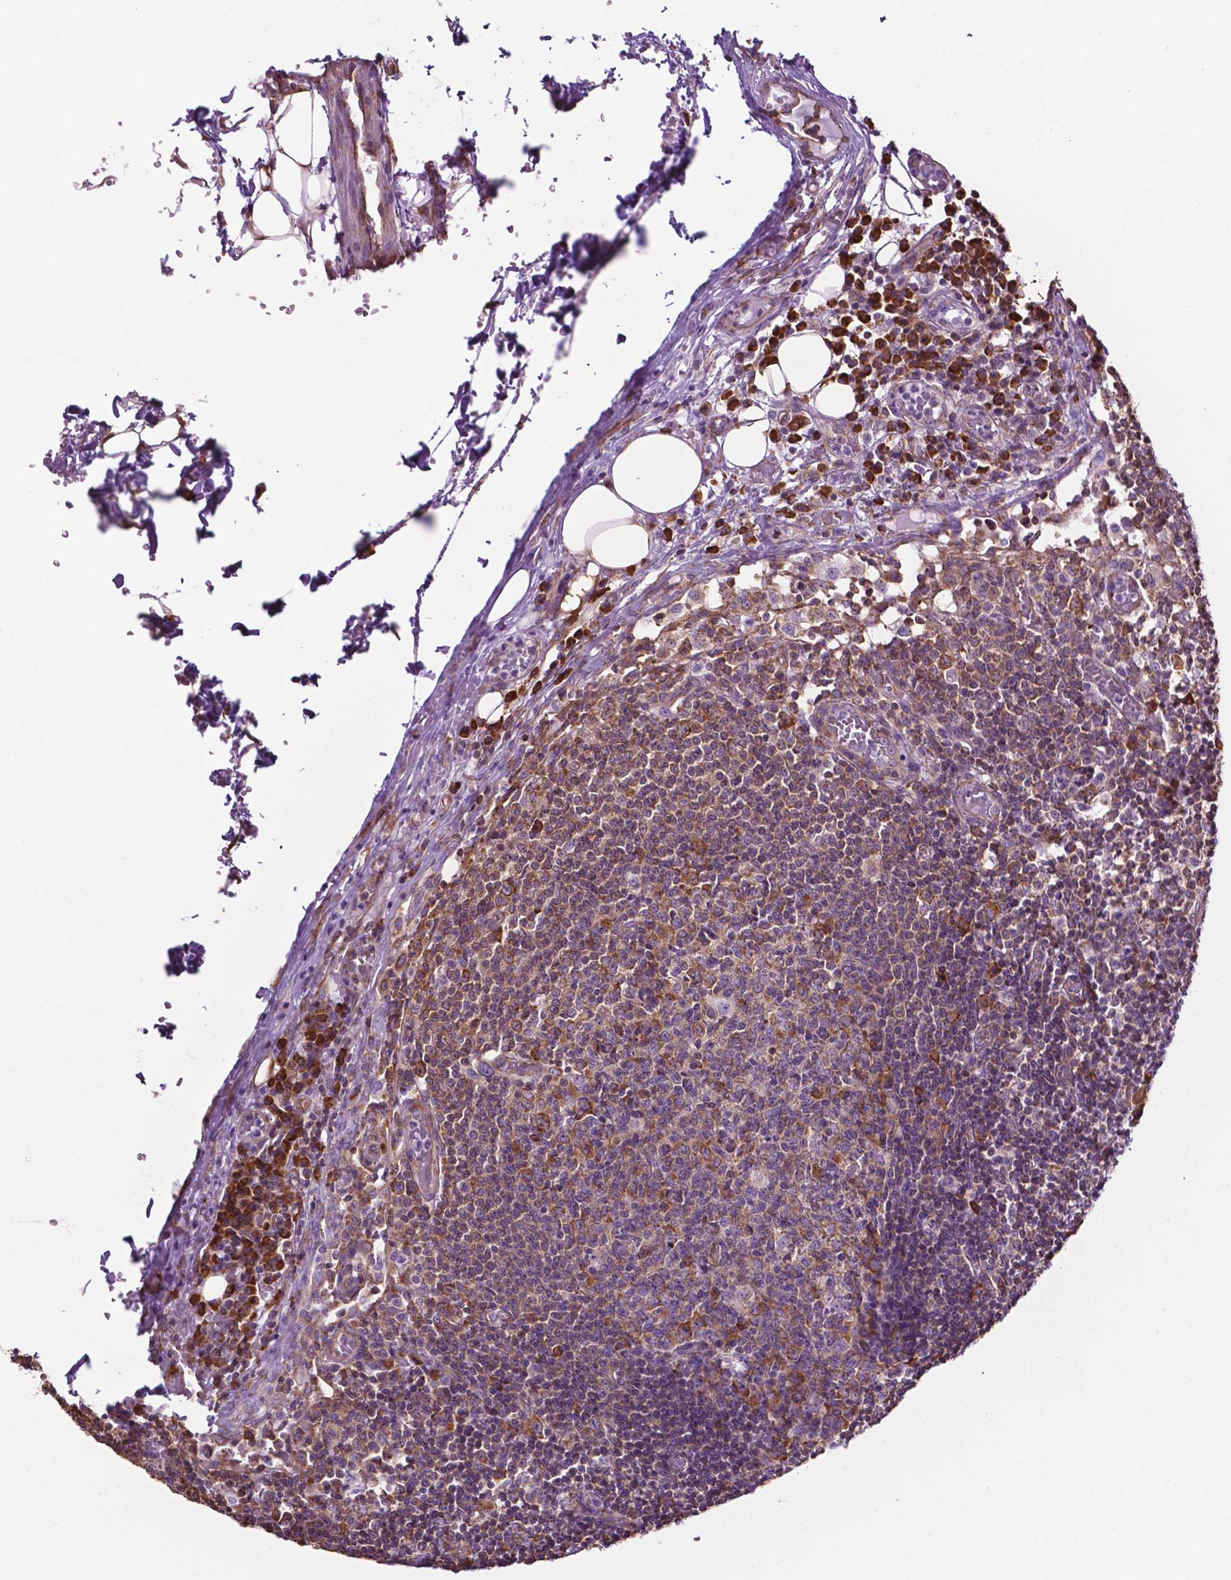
{"staining": {"intensity": "moderate", "quantity": "<25%", "location": "cytoplasmic/membranous"}, "tissue": "lymph node", "cell_type": "Germinal center cells", "image_type": "normal", "snomed": [{"axis": "morphology", "description": "Normal tissue, NOS"}, {"axis": "topography", "description": "Lymph node"}], "caption": "Immunohistochemical staining of benign lymph node displays <25% levels of moderate cytoplasmic/membranous protein staining in about <25% of germinal center cells. Nuclei are stained in blue.", "gene": "RPL29", "patient": {"sex": "male", "age": 62}}